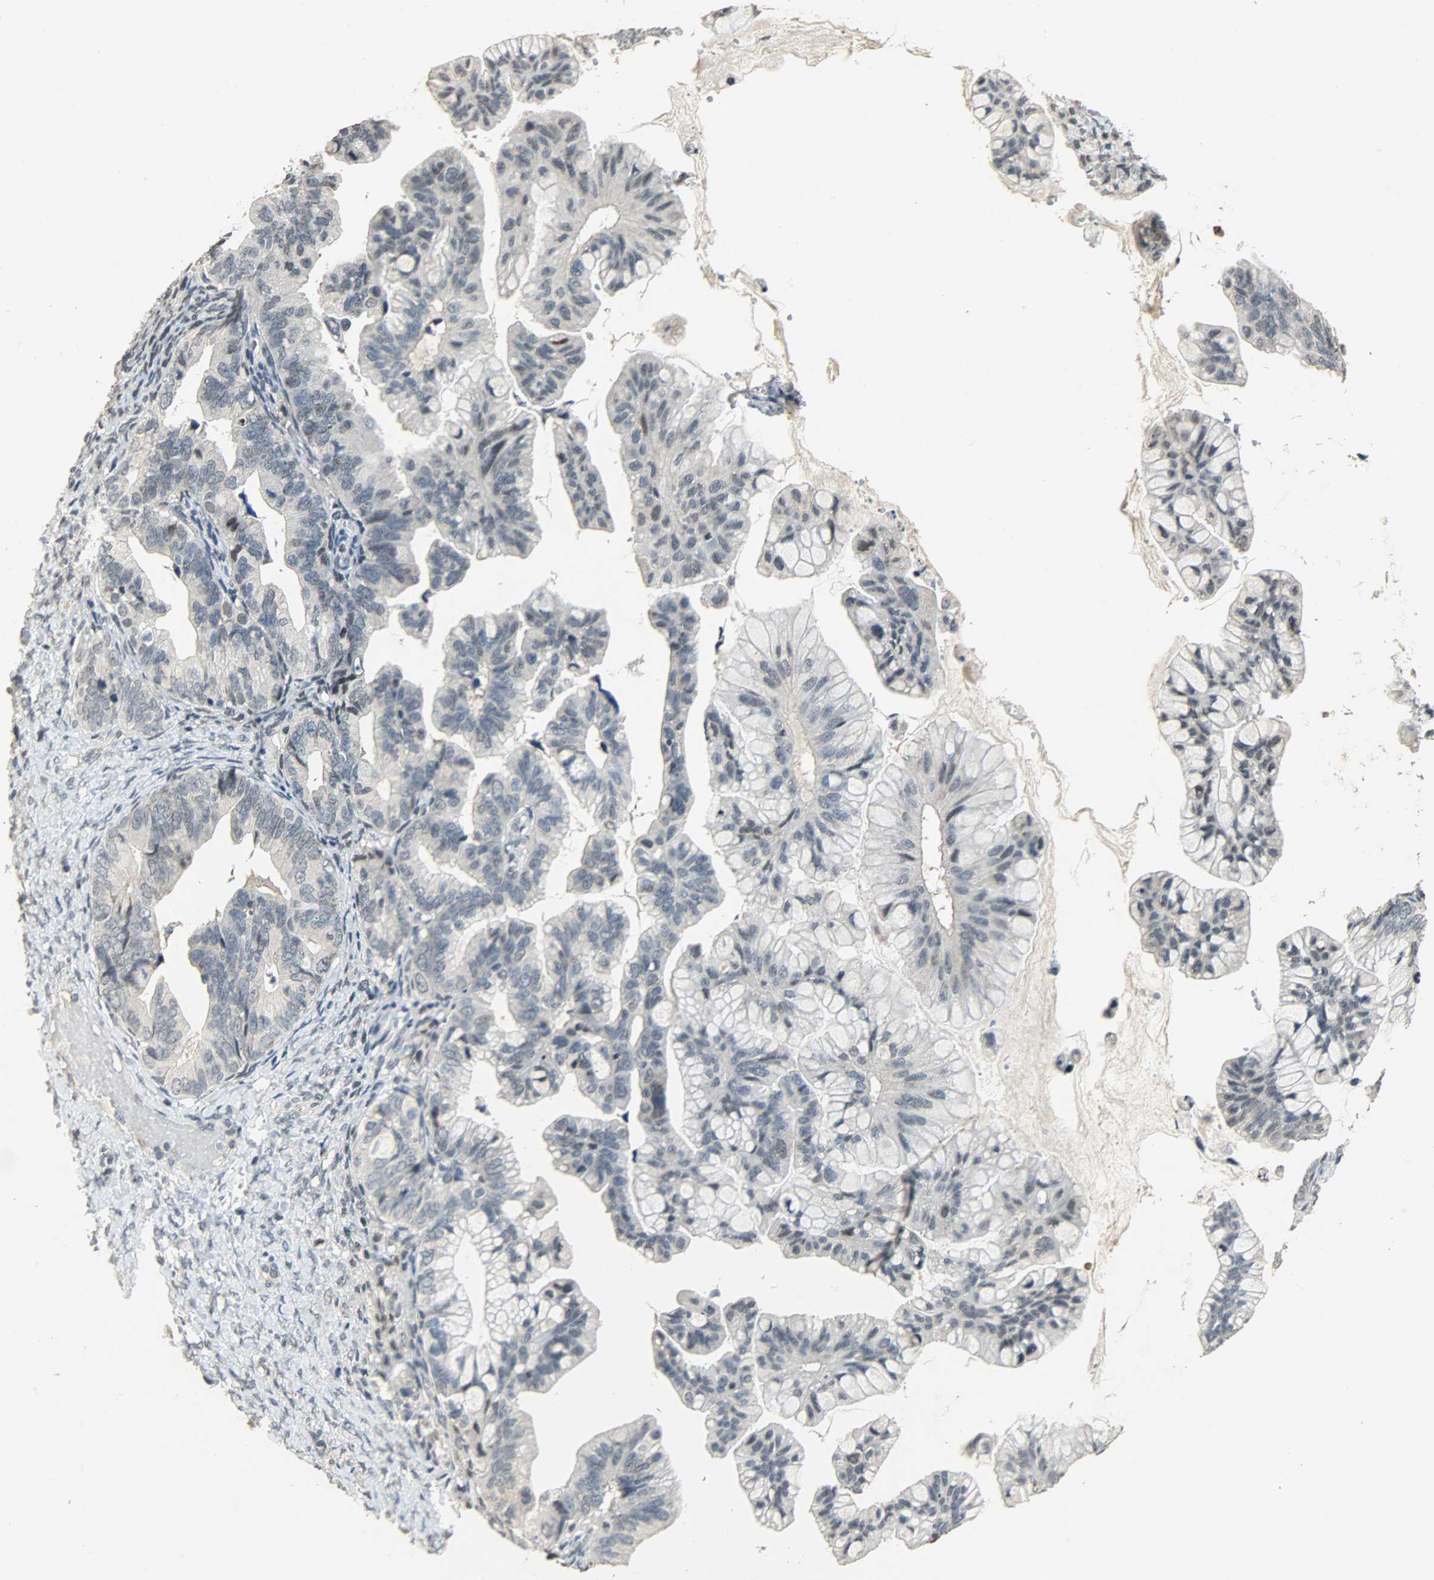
{"staining": {"intensity": "negative", "quantity": "none", "location": "none"}, "tissue": "ovarian cancer", "cell_type": "Tumor cells", "image_type": "cancer", "snomed": [{"axis": "morphology", "description": "Cystadenocarcinoma, mucinous, NOS"}, {"axis": "topography", "description": "Ovary"}], "caption": "Tumor cells show no significant positivity in ovarian cancer. (Stains: DAB (3,3'-diaminobenzidine) IHC with hematoxylin counter stain, Microscopy: brightfield microscopy at high magnification).", "gene": "DNAJB6", "patient": {"sex": "female", "age": 36}}